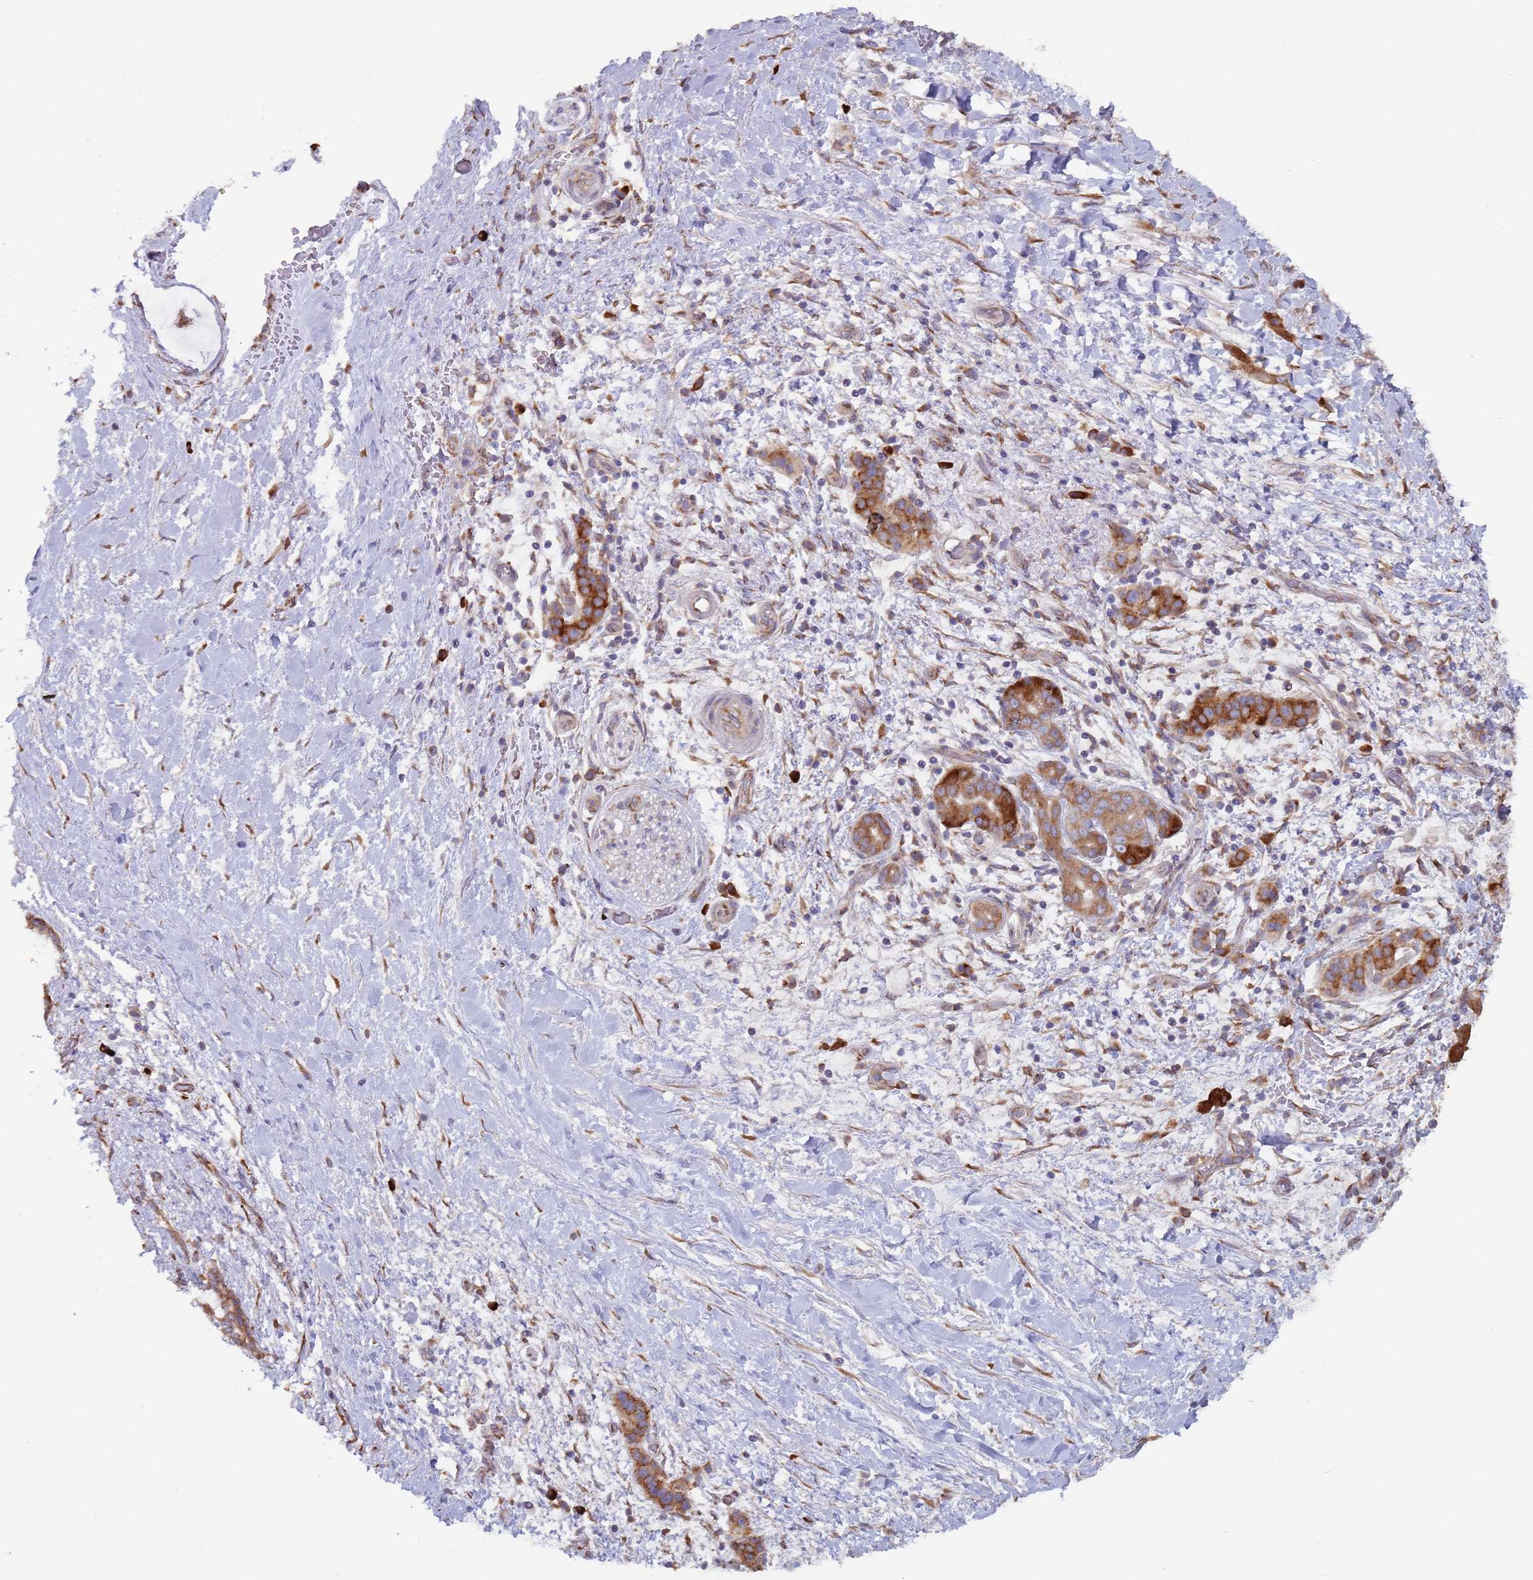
{"staining": {"intensity": "strong", "quantity": ">75%", "location": "cytoplasmic/membranous"}, "tissue": "pancreatic cancer", "cell_type": "Tumor cells", "image_type": "cancer", "snomed": [{"axis": "morphology", "description": "Adenocarcinoma, NOS"}, {"axis": "topography", "description": "Pancreas"}], "caption": "A photomicrograph of human pancreatic adenocarcinoma stained for a protein displays strong cytoplasmic/membranous brown staining in tumor cells. The staining is performed using DAB brown chromogen to label protein expression. The nuclei are counter-stained blue using hematoxylin.", "gene": "ZNF844", "patient": {"sex": "male", "age": 68}}